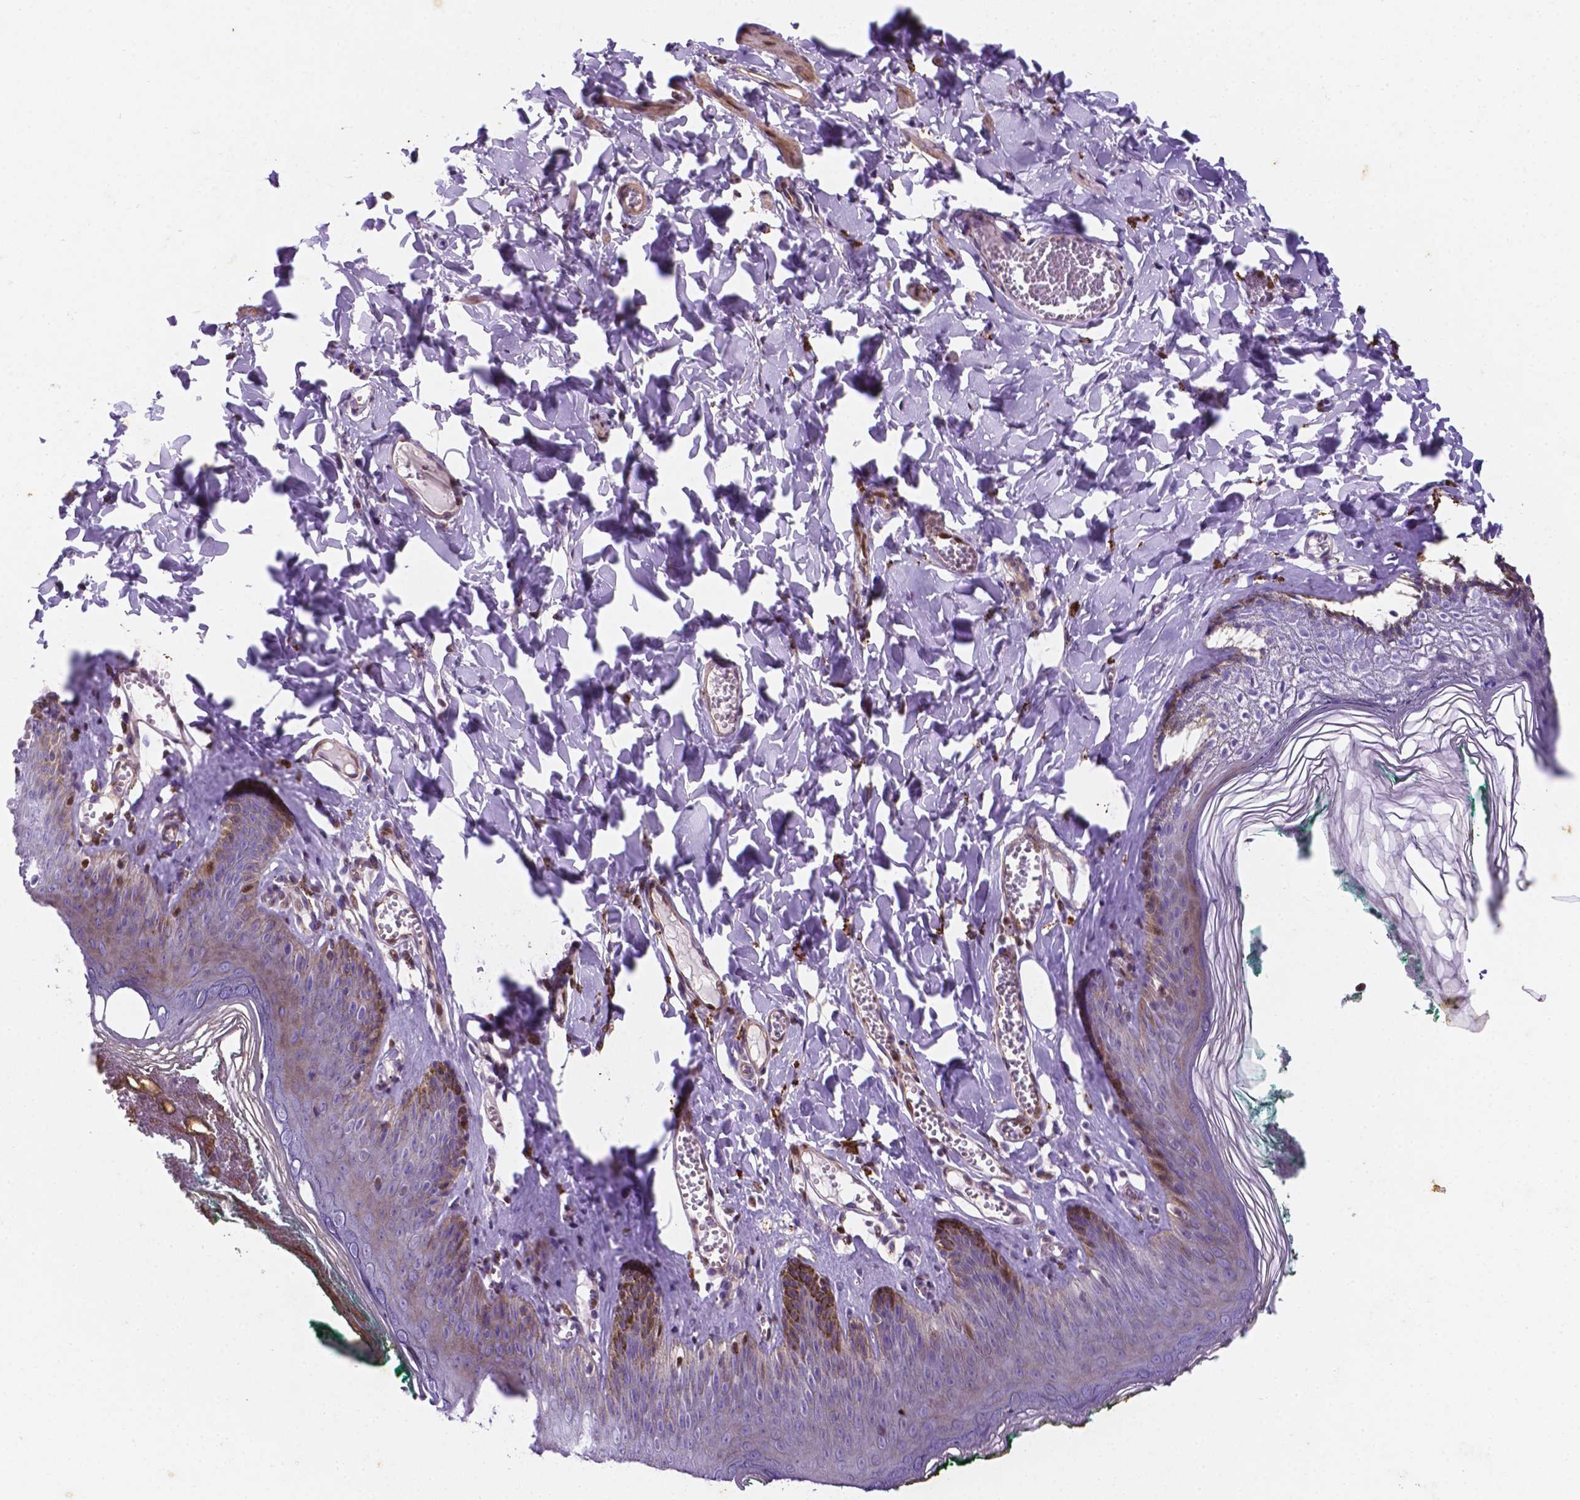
{"staining": {"intensity": "moderate", "quantity": "<25%", "location": "nuclear"}, "tissue": "skin", "cell_type": "Epidermal cells", "image_type": "normal", "snomed": [{"axis": "morphology", "description": "Normal tissue, NOS"}, {"axis": "topography", "description": "Vulva"}, {"axis": "topography", "description": "Peripheral nerve tissue"}], "caption": "This image shows immunohistochemistry staining of benign human skin, with low moderate nuclear staining in about <25% of epidermal cells.", "gene": "TM4SF20", "patient": {"sex": "female", "age": 66}}